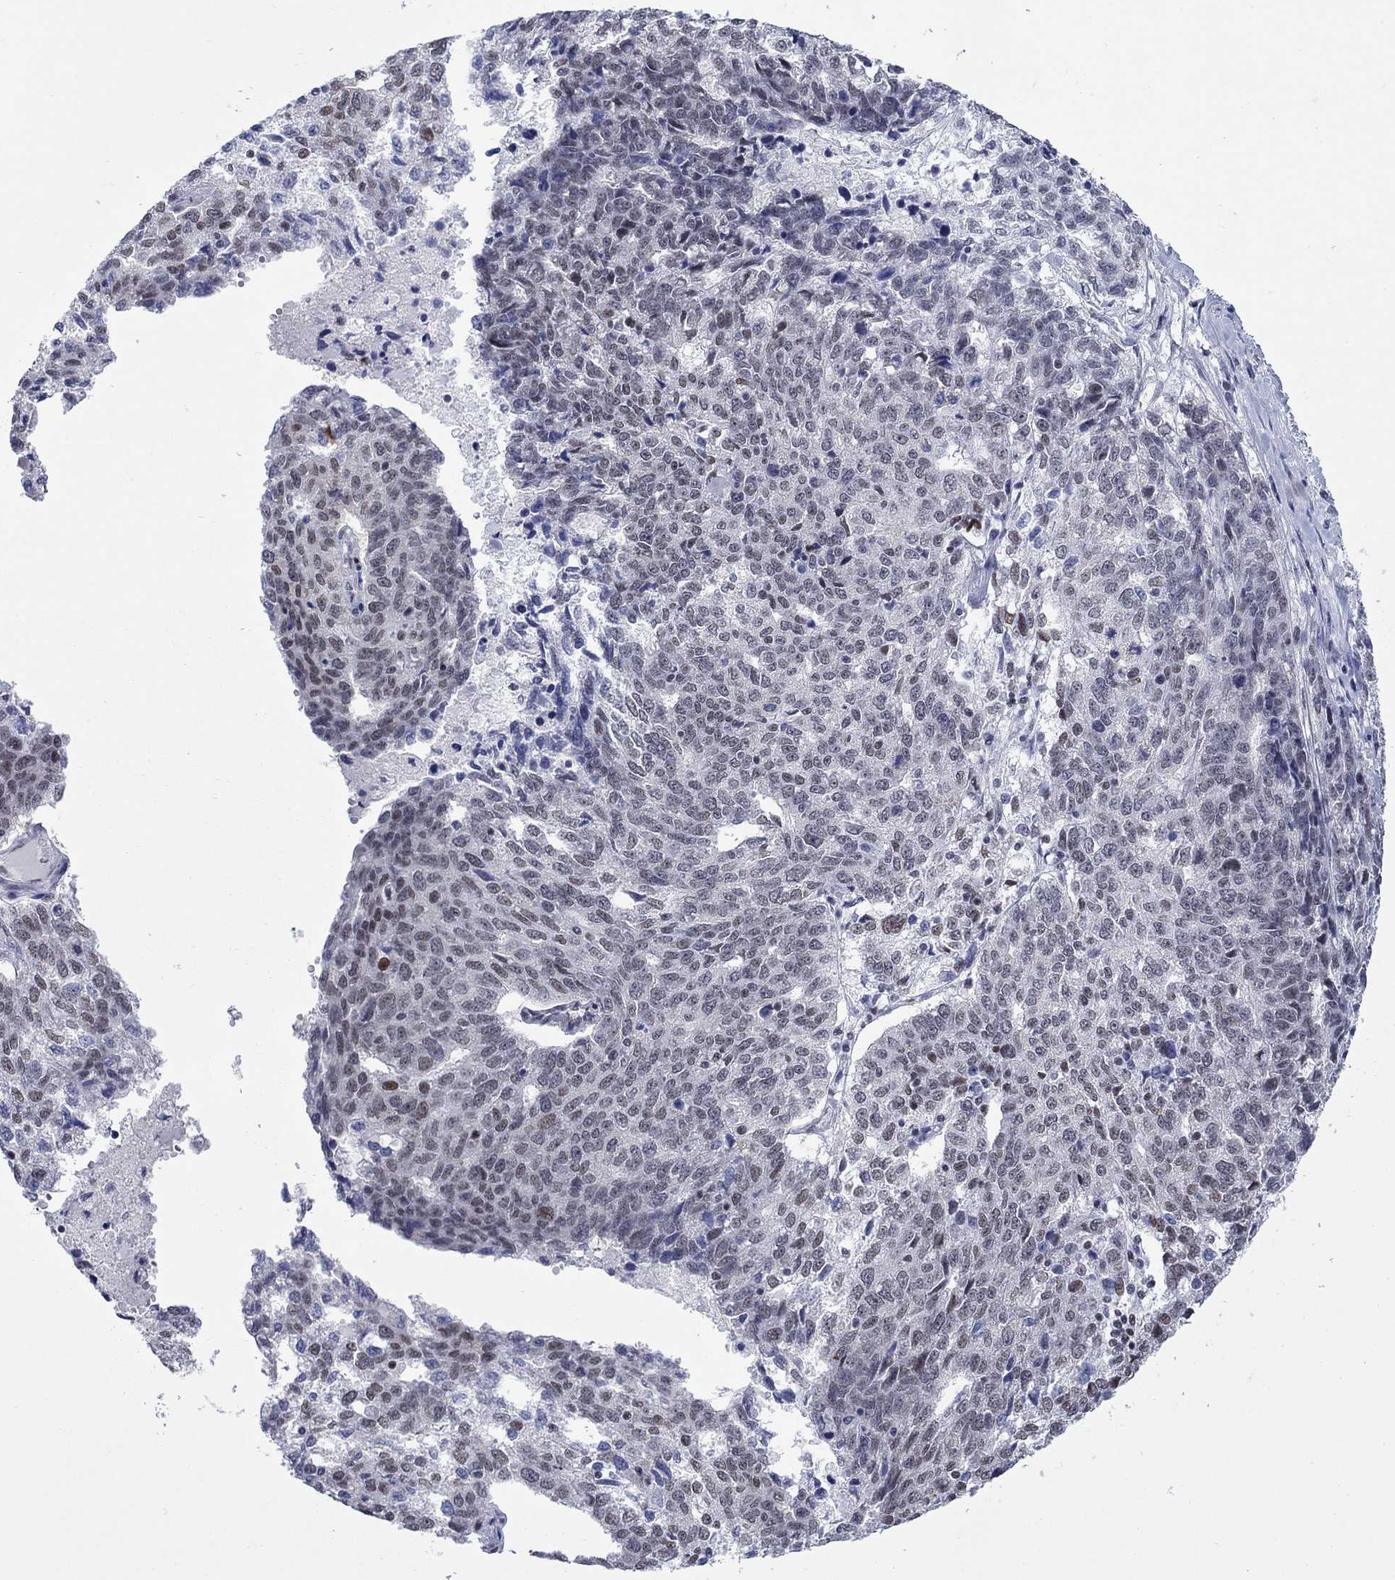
{"staining": {"intensity": "negative", "quantity": "none", "location": "none"}, "tissue": "ovarian cancer", "cell_type": "Tumor cells", "image_type": "cancer", "snomed": [{"axis": "morphology", "description": "Cystadenocarcinoma, serous, NOS"}, {"axis": "topography", "description": "Ovary"}], "caption": "Tumor cells show no significant protein staining in ovarian serous cystadenocarcinoma.", "gene": "NPAS3", "patient": {"sex": "female", "age": 71}}